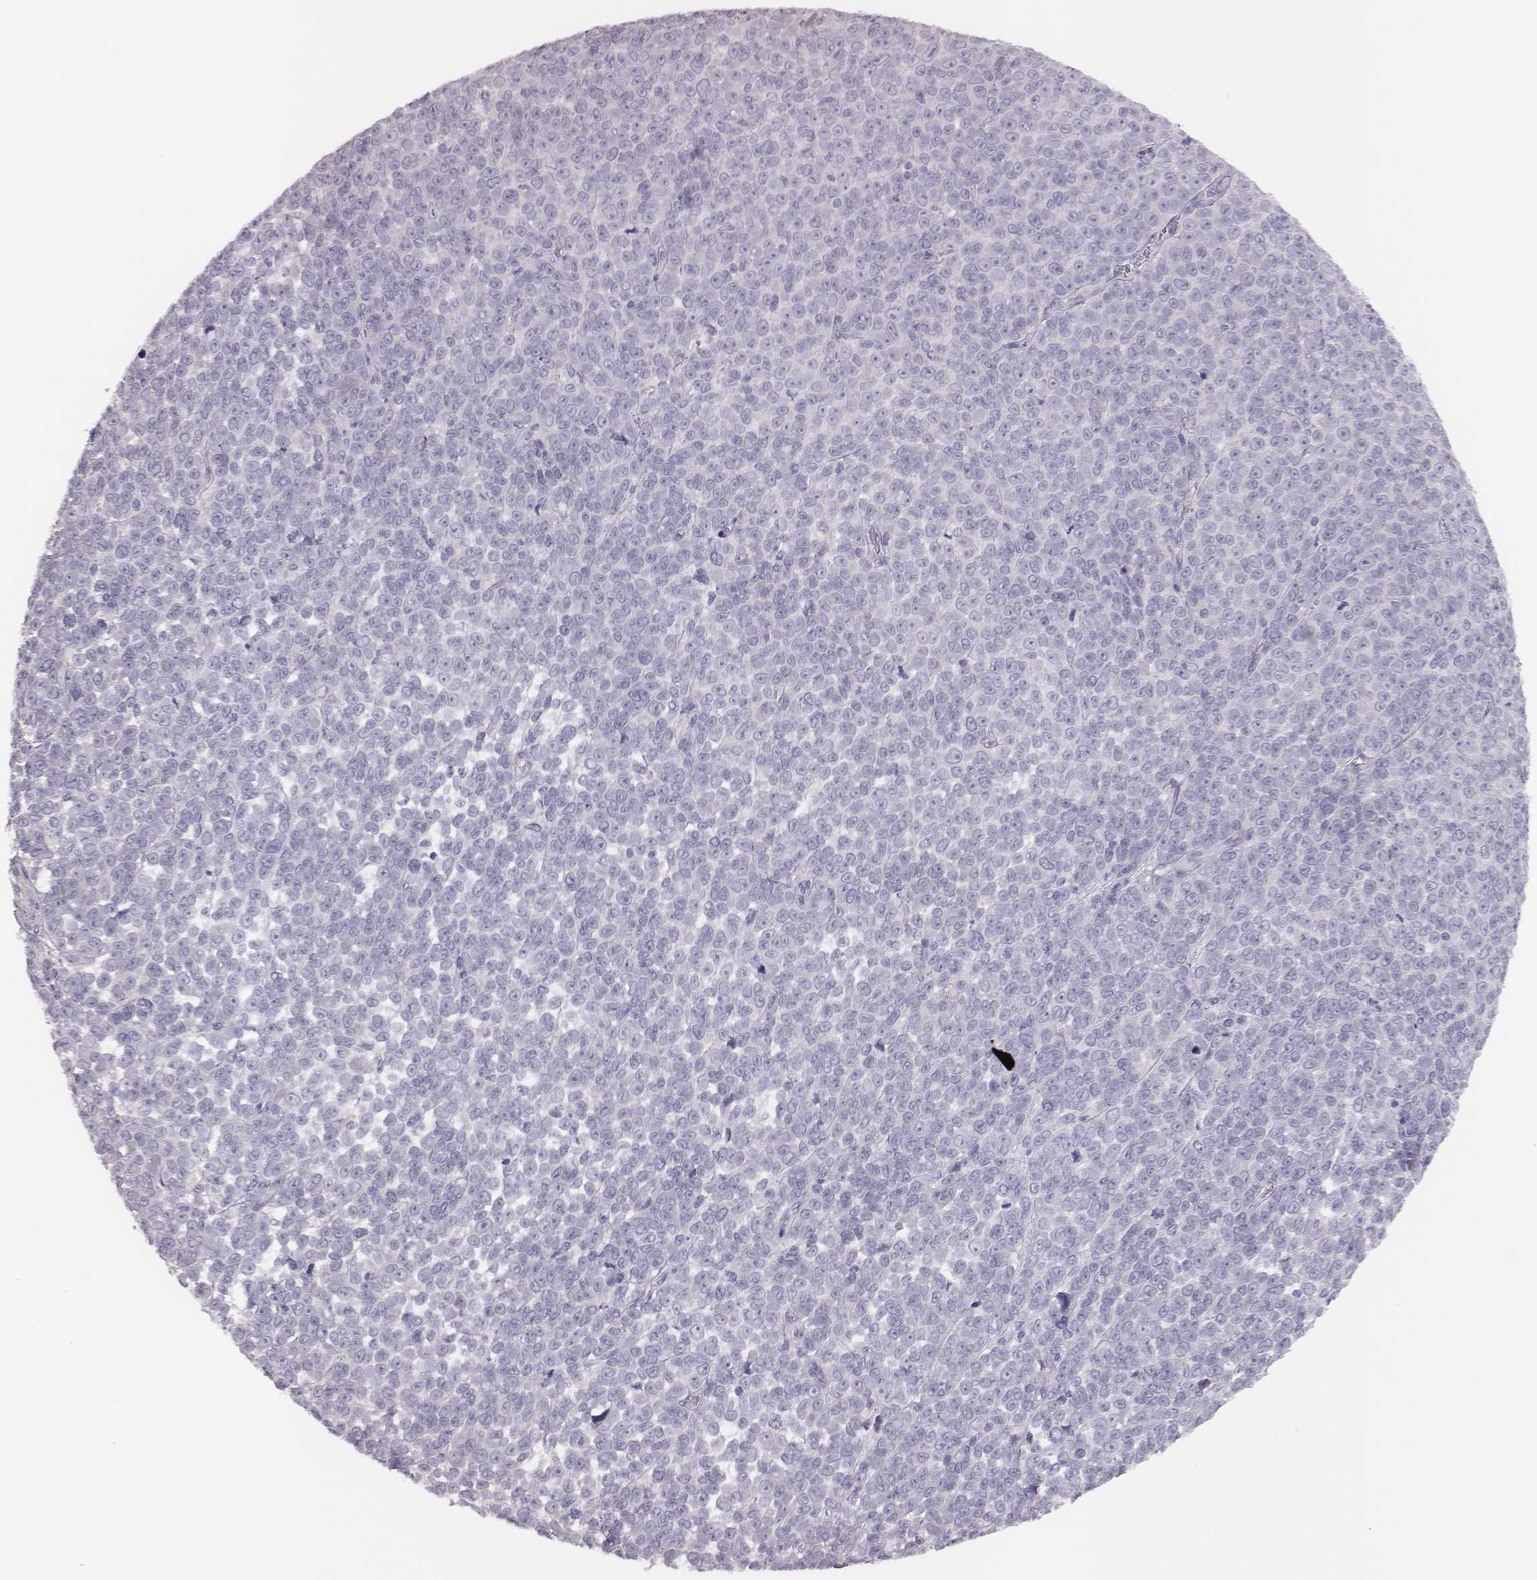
{"staining": {"intensity": "negative", "quantity": "none", "location": "none"}, "tissue": "melanoma", "cell_type": "Tumor cells", "image_type": "cancer", "snomed": [{"axis": "morphology", "description": "Malignant melanoma, NOS"}, {"axis": "topography", "description": "Skin"}], "caption": "A high-resolution micrograph shows IHC staining of malignant melanoma, which exhibits no significant expression in tumor cells.", "gene": "P2RY10", "patient": {"sex": "female", "age": 95}}